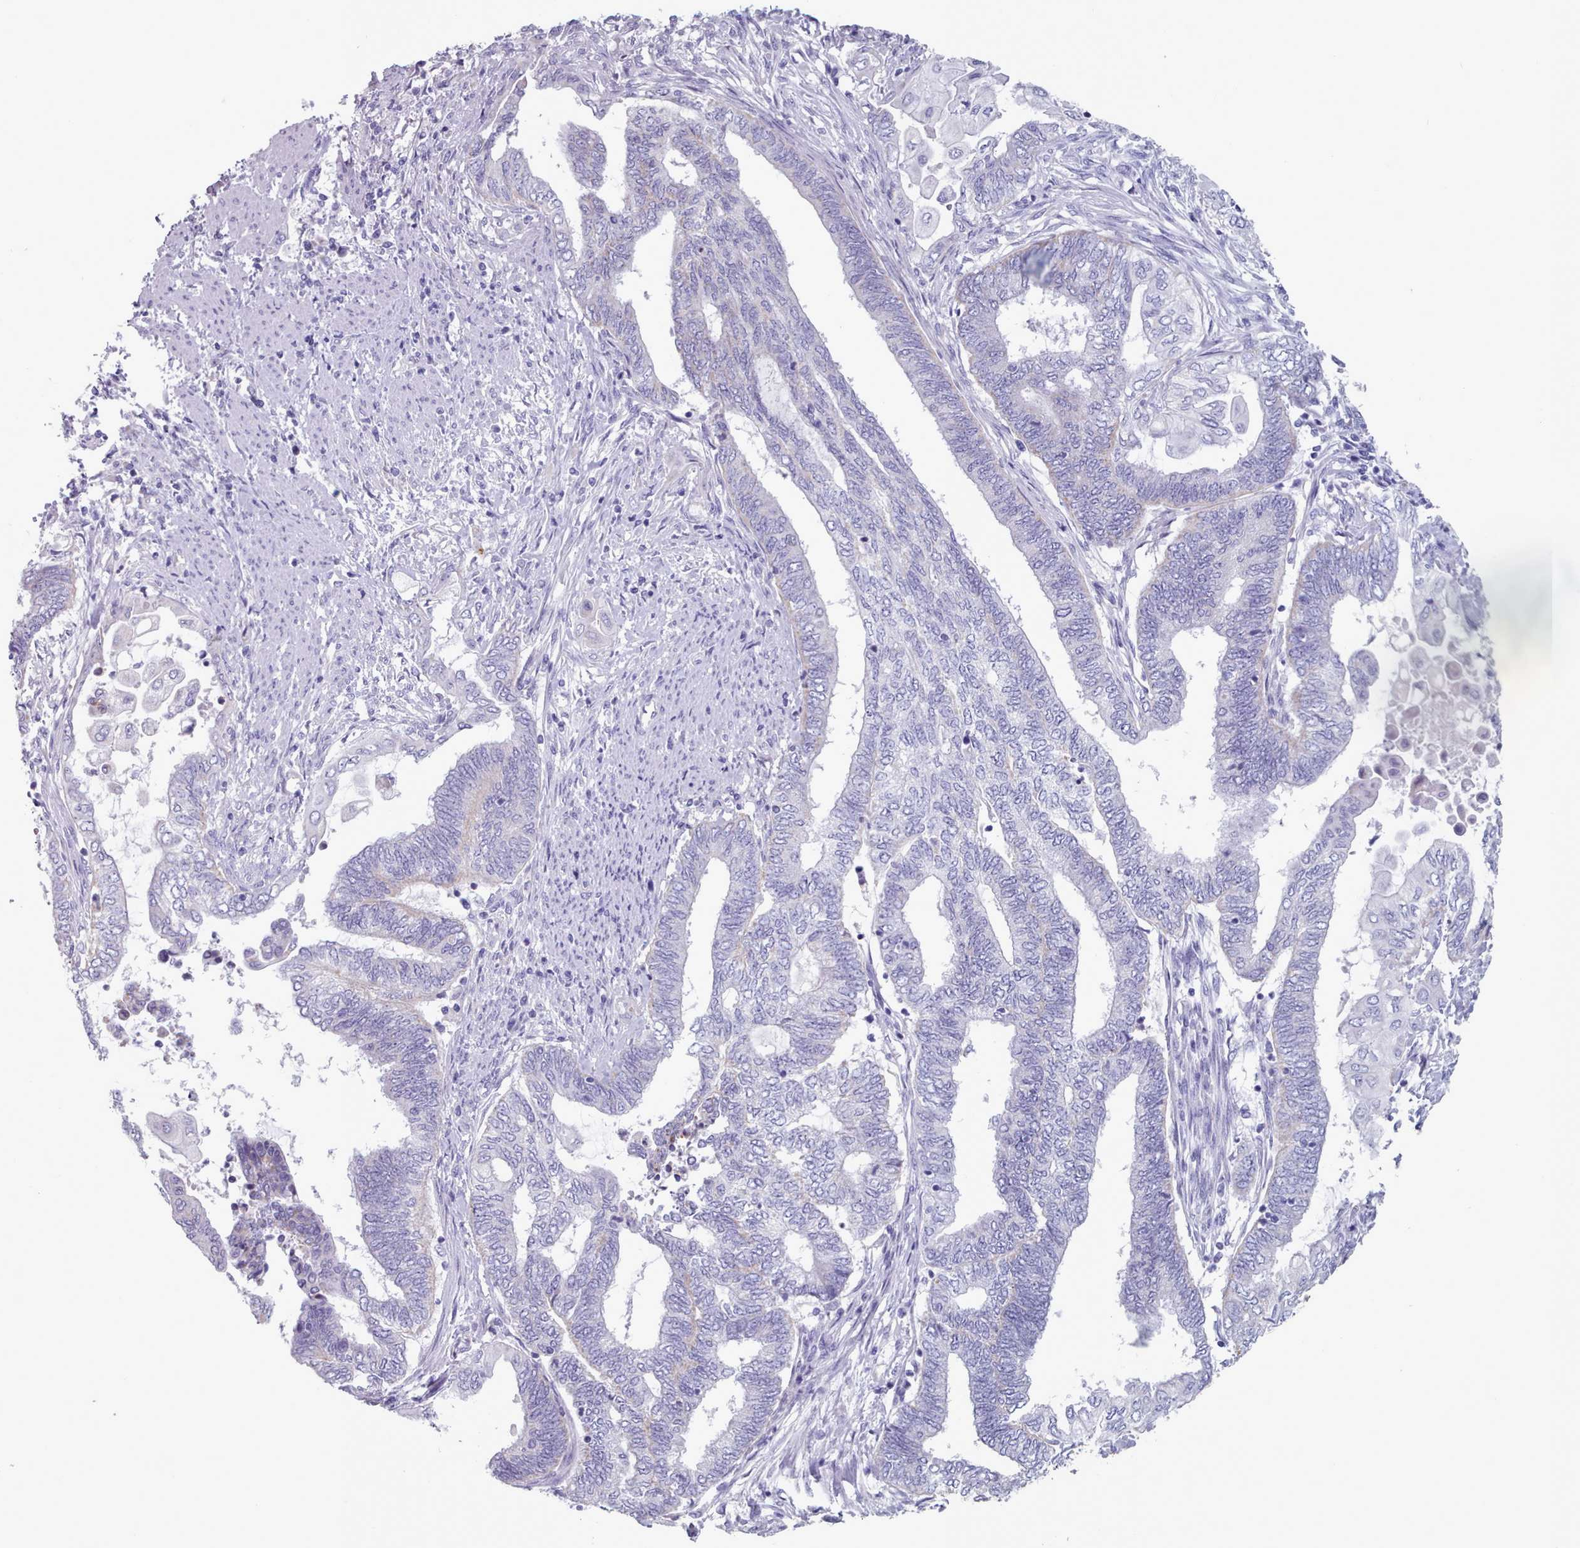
{"staining": {"intensity": "negative", "quantity": "none", "location": "none"}, "tissue": "endometrial cancer", "cell_type": "Tumor cells", "image_type": "cancer", "snomed": [{"axis": "morphology", "description": "Adenocarcinoma, NOS"}, {"axis": "topography", "description": "Uterus"}, {"axis": "topography", "description": "Endometrium"}], "caption": "Immunohistochemical staining of endometrial adenocarcinoma displays no significant staining in tumor cells. Brightfield microscopy of immunohistochemistry stained with DAB (brown) and hematoxylin (blue), captured at high magnification.", "gene": "HAO1", "patient": {"sex": "female", "age": 70}}